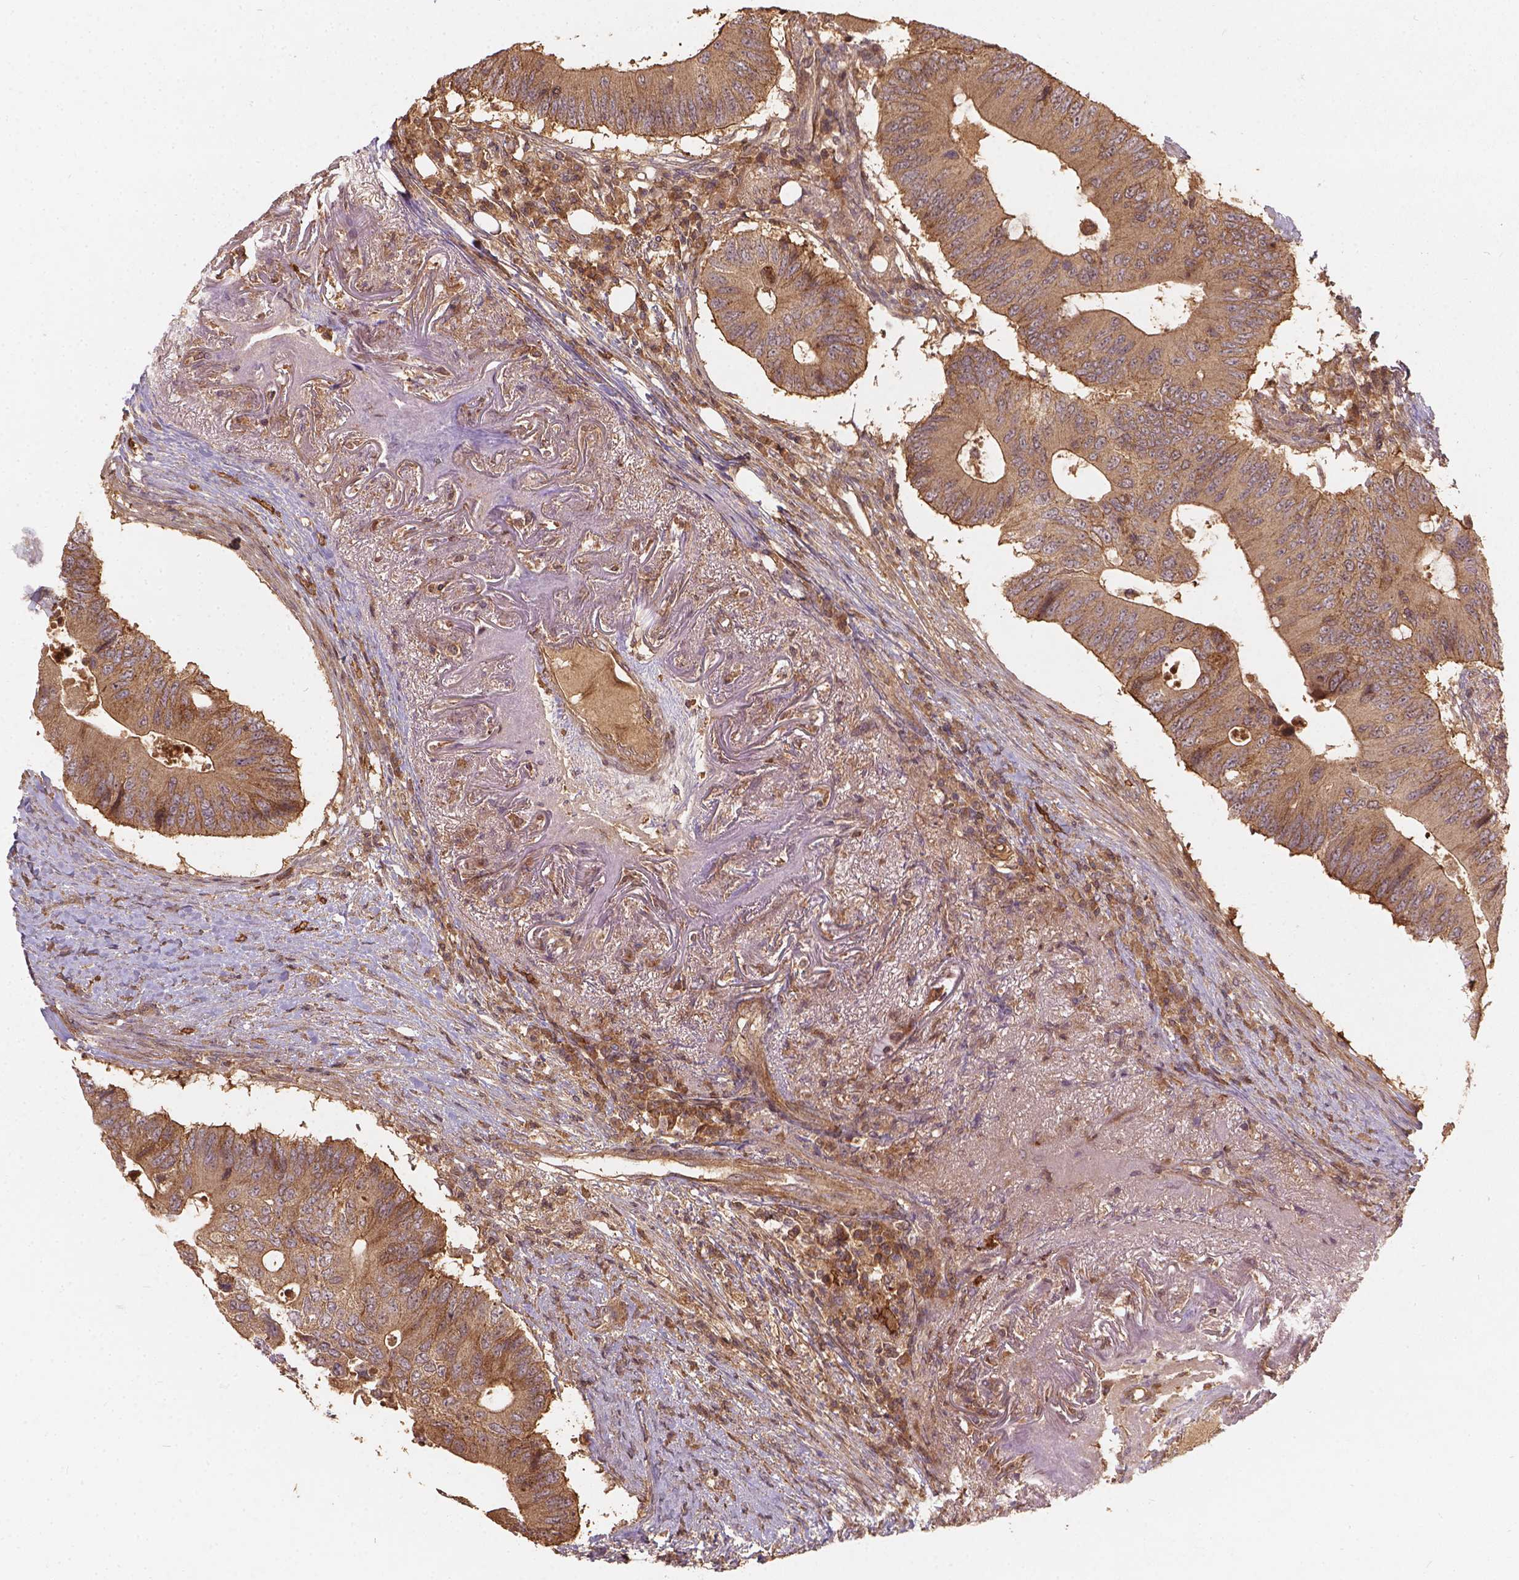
{"staining": {"intensity": "moderate", "quantity": ">75%", "location": "cytoplasmic/membranous"}, "tissue": "colorectal cancer", "cell_type": "Tumor cells", "image_type": "cancer", "snomed": [{"axis": "morphology", "description": "Adenocarcinoma, NOS"}, {"axis": "topography", "description": "Colon"}], "caption": "IHC micrograph of adenocarcinoma (colorectal) stained for a protein (brown), which demonstrates medium levels of moderate cytoplasmic/membranous staining in about >75% of tumor cells.", "gene": "XPR1", "patient": {"sex": "male", "age": 71}}